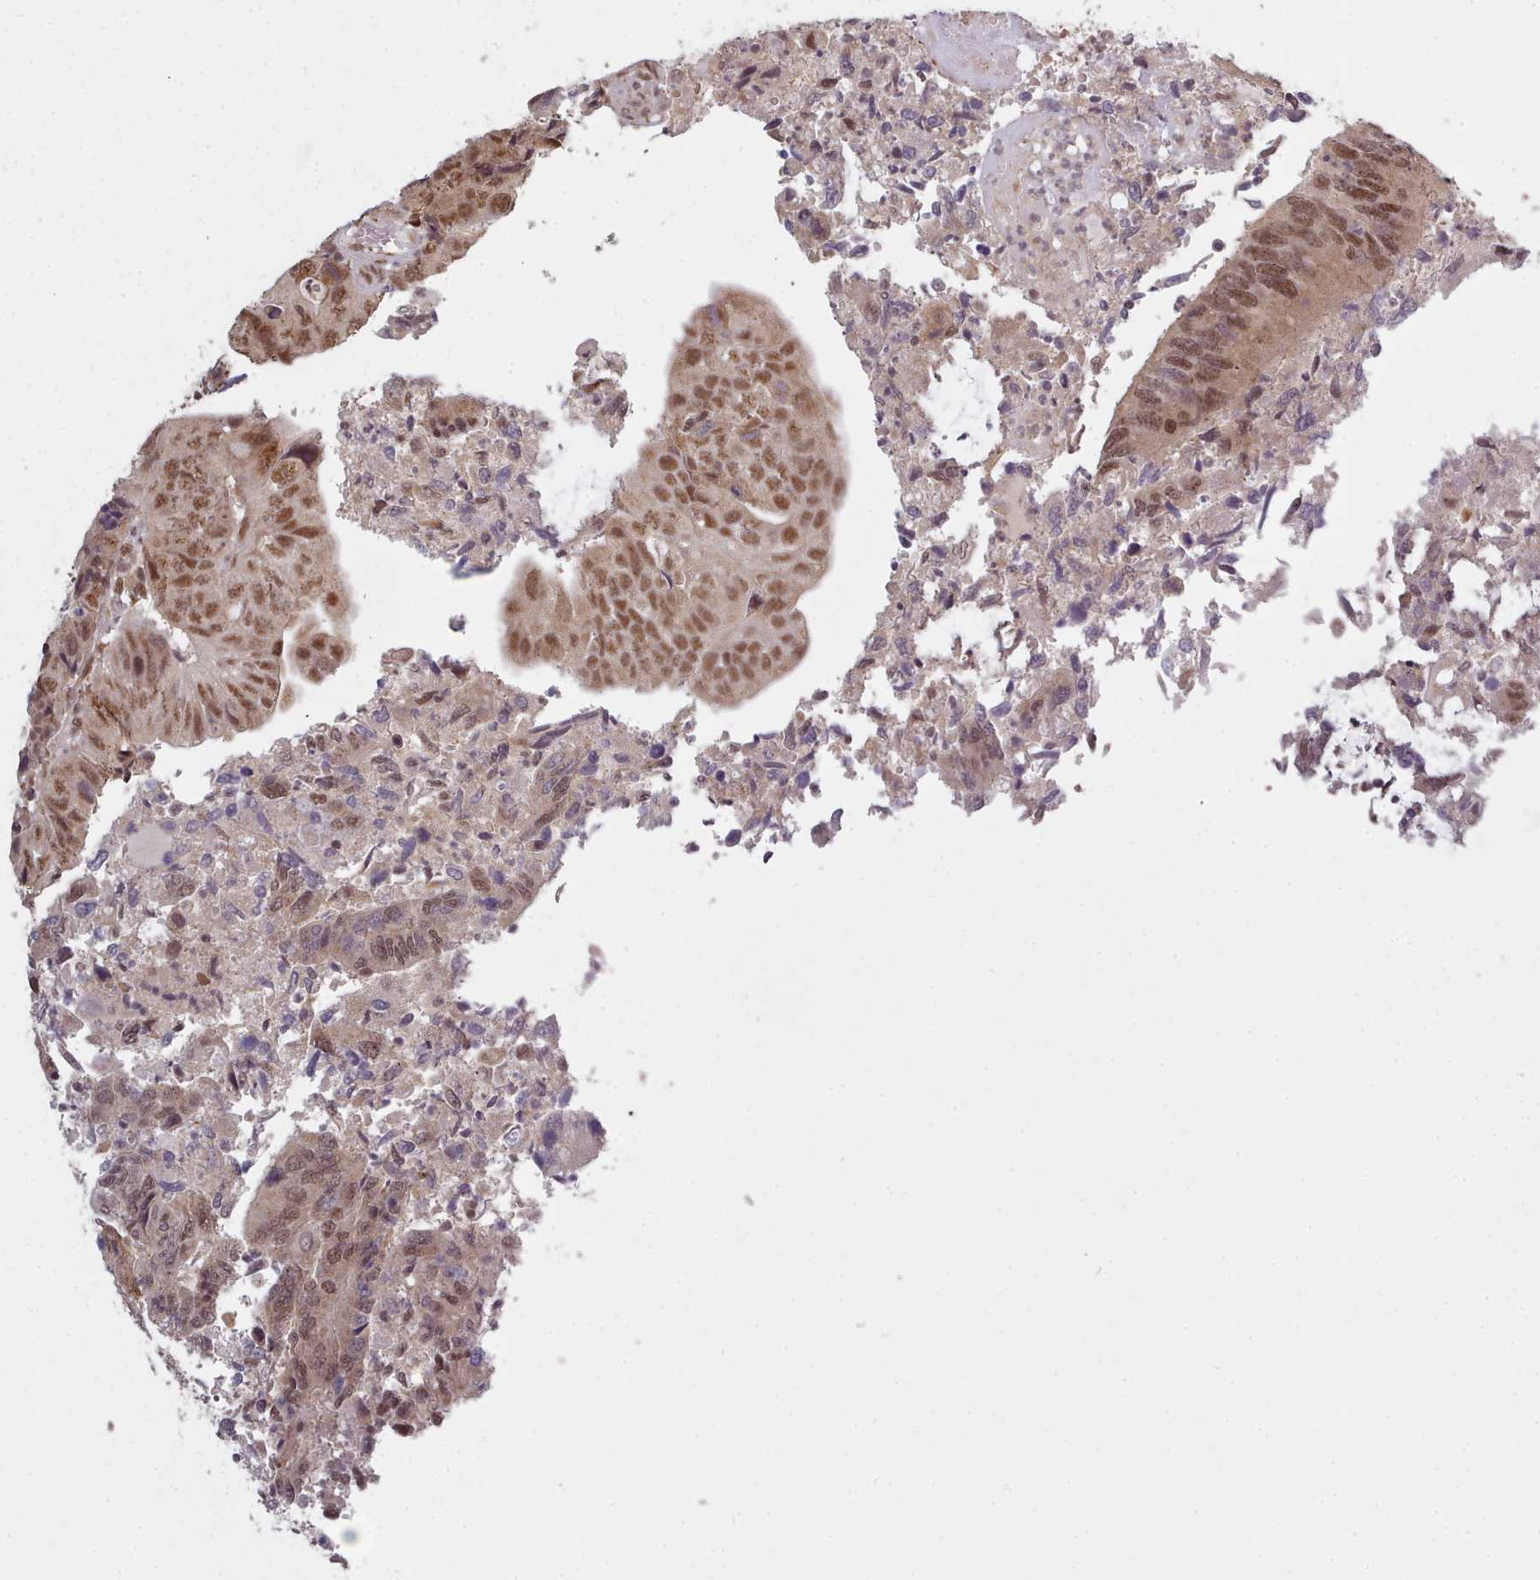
{"staining": {"intensity": "moderate", "quantity": ">75%", "location": "cytoplasmic/membranous,nuclear"}, "tissue": "colorectal cancer", "cell_type": "Tumor cells", "image_type": "cancer", "snomed": [{"axis": "morphology", "description": "Adenocarcinoma, NOS"}, {"axis": "topography", "description": "Colon"}], "caption": "Moderate cytoplasmic/membranous and nuclear protein staining is present in approximately >75% of tumor cells in colorectal cancer. (DAB IHC with brightfield microscopy, high magnification).", "gene": "DHX8", "patient": {"sex": "female", "age": 67}}